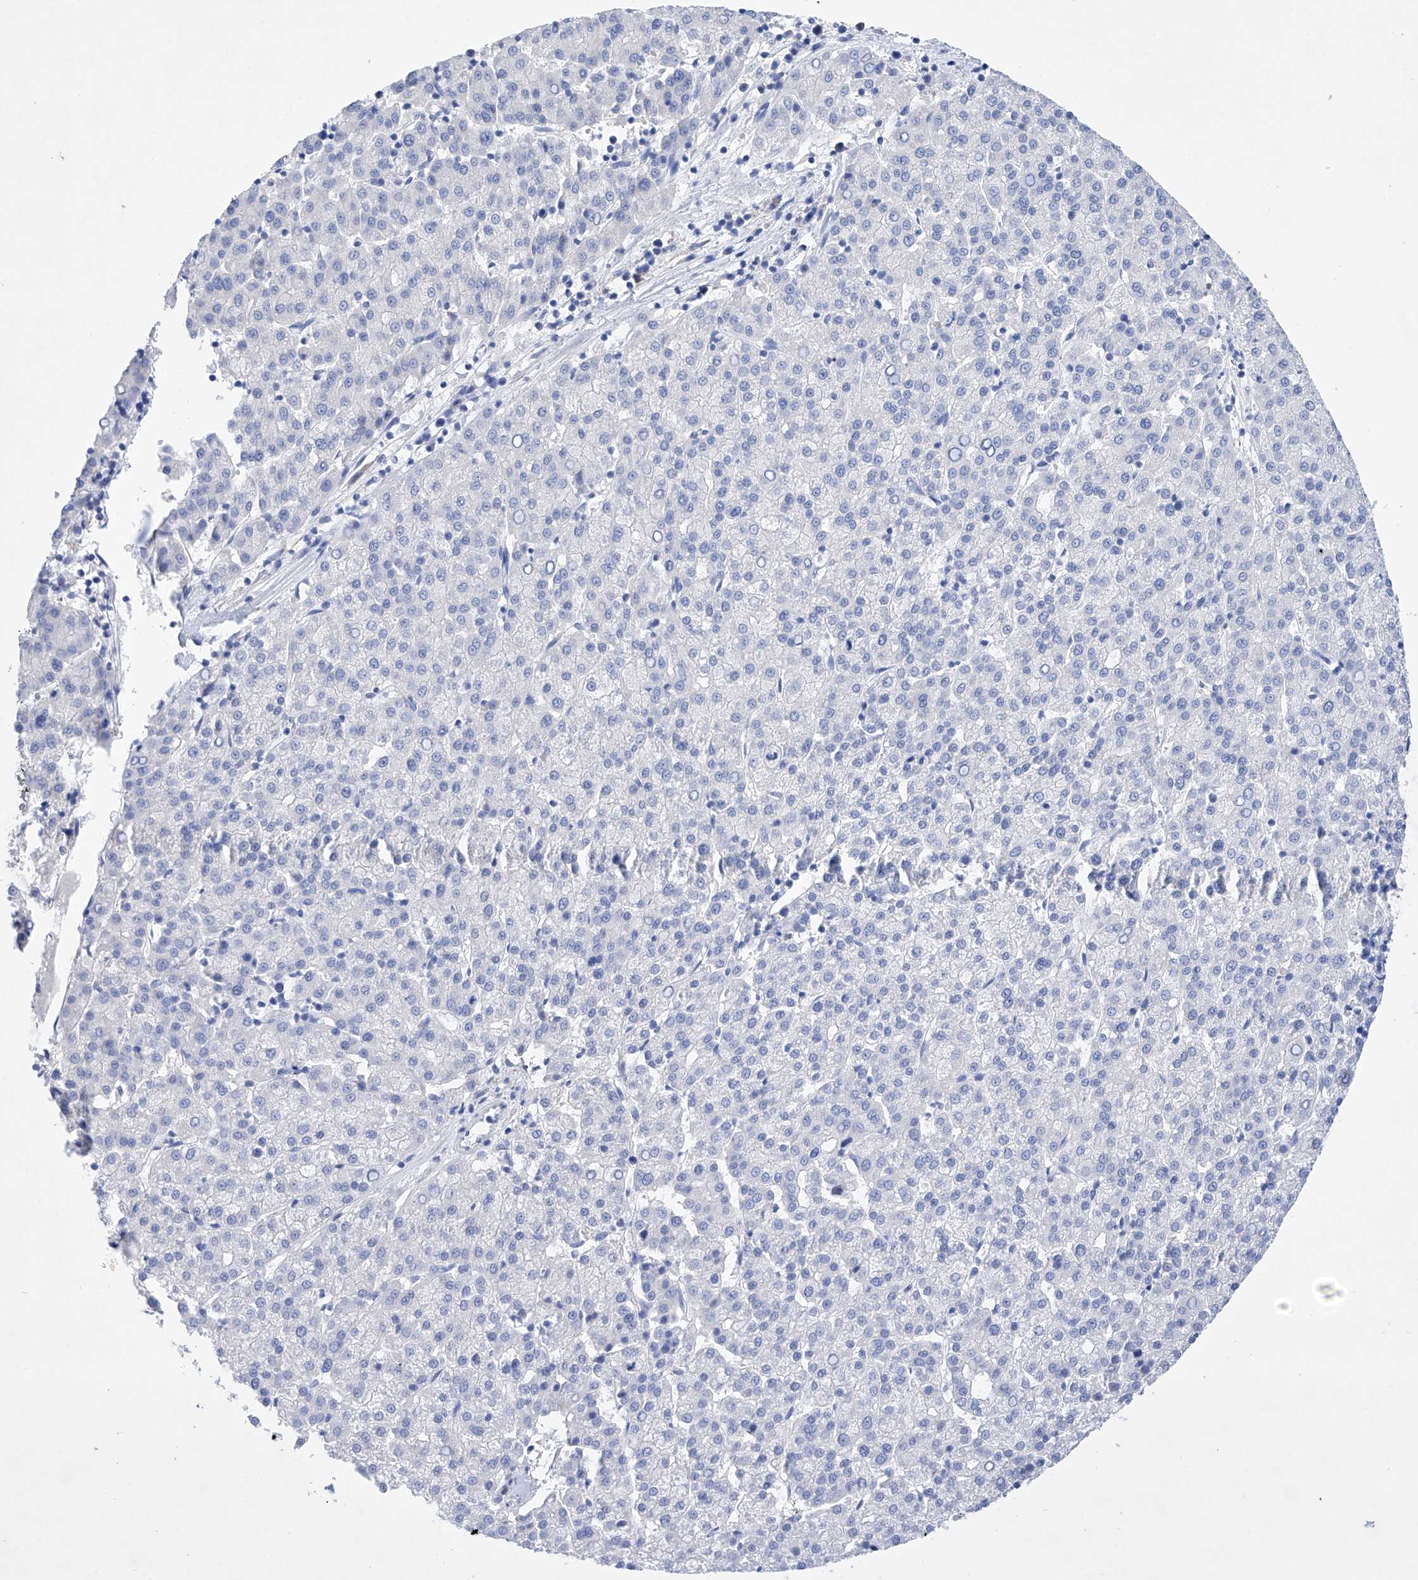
{"staining": {"intensity": "negative", "quantity": "none", "location": "none"}, "tissue": "liver cancer", "cell_type": "Tumor cells", "image_type": "cancer", "snomed": [{"axis": "morphology", "description": "Carcinoma, Hepatocellular, NOS"}, {"axis": "topography", "description": "Liver"}], "caption": "Immunohistochemical staining of human hepatocellular carcinoma (liver) displays no significant staining in tumor cells.", "gene": "LURAP1", "patient": {"sex": "female", "age": 58}}